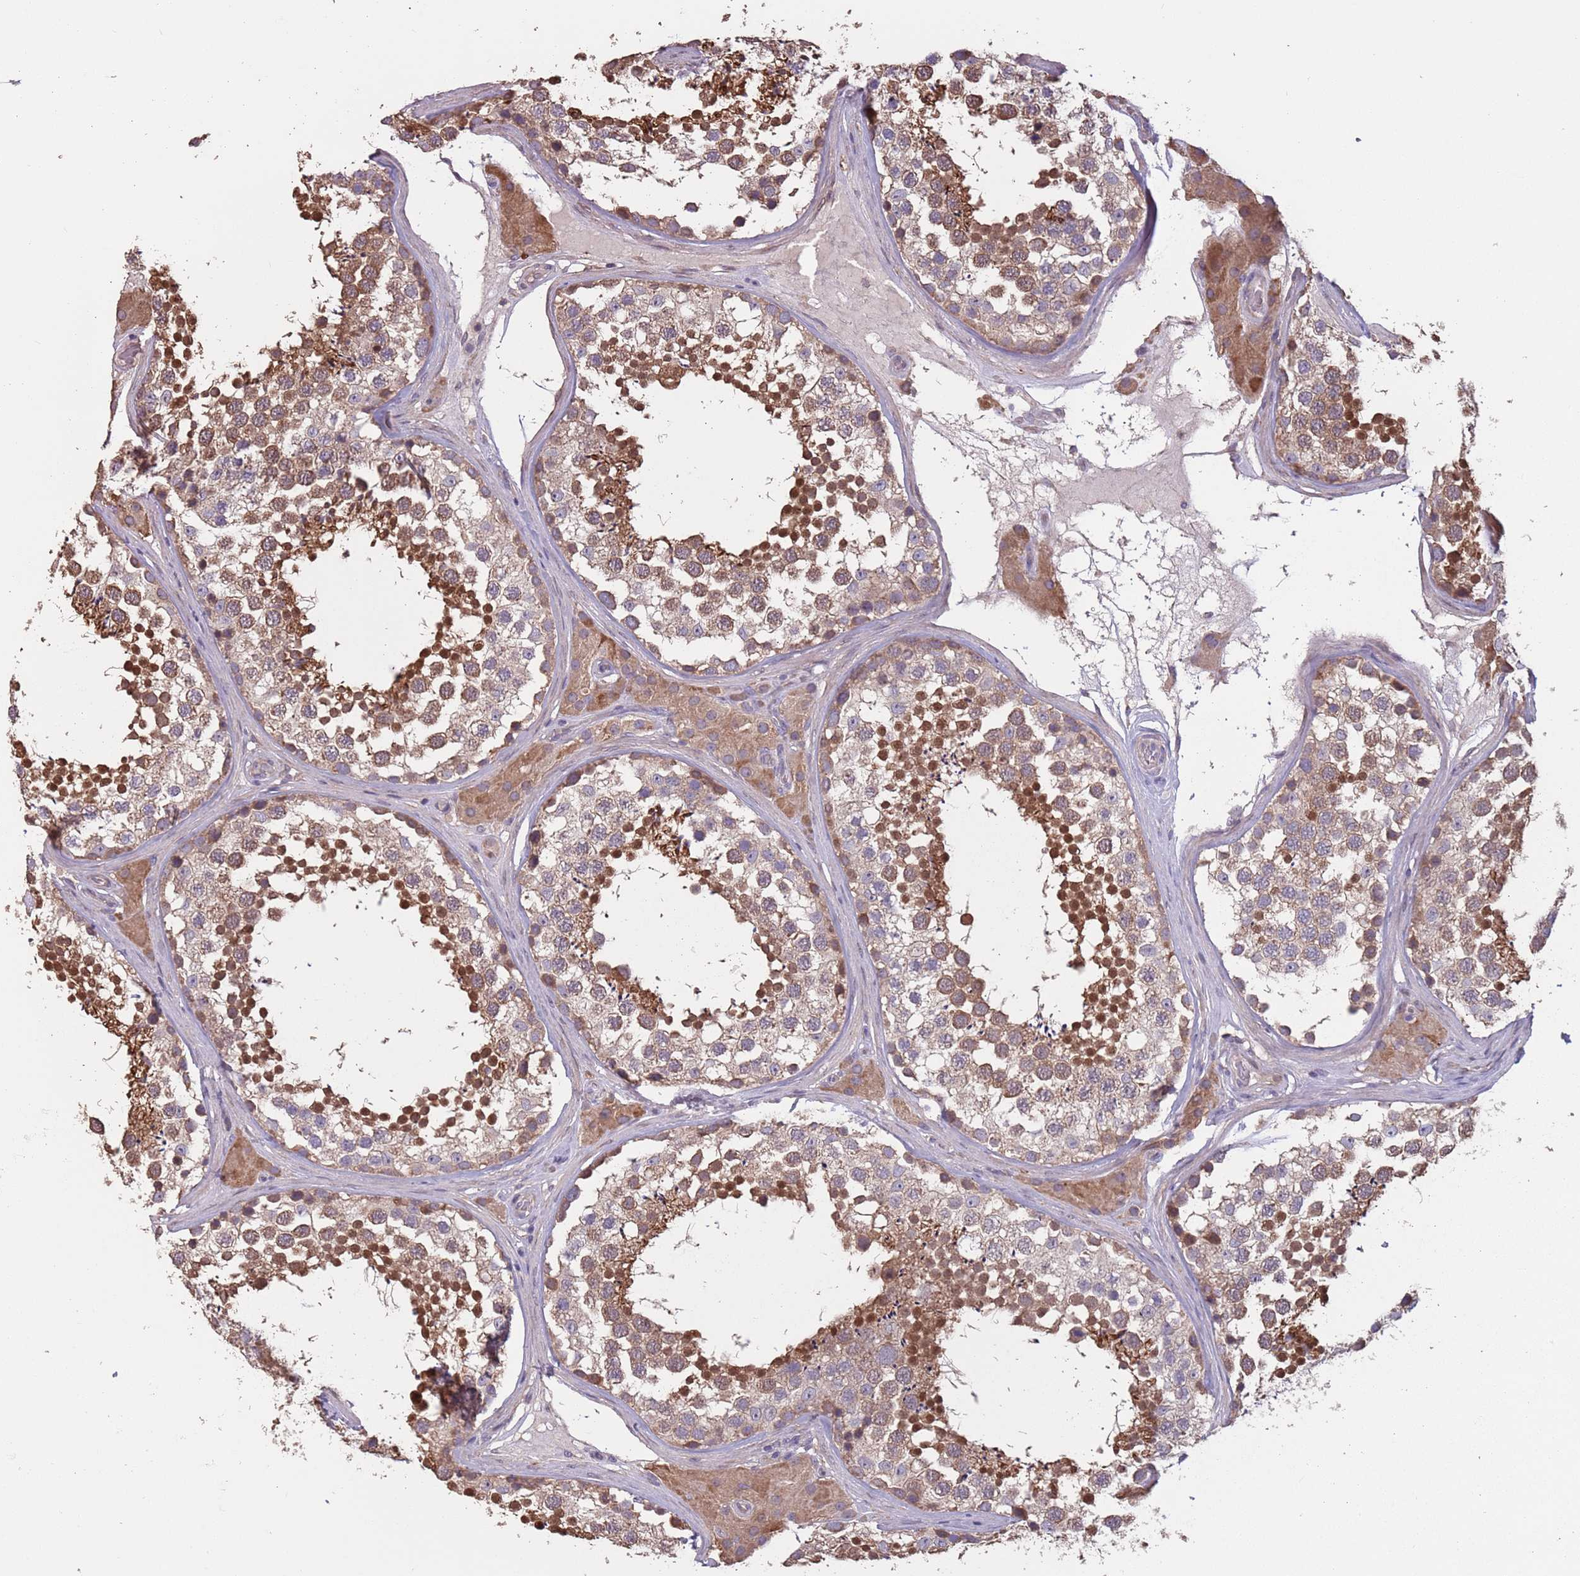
{"staining": {"intensity": "strong", "quantity": "25%-75%", "location": "cytoplasmic/membranous,nuclear"}, "tissue": "testis", "cell_type": "Cells in seminiferous ducts", "image_type": "normal", "snomed": [{"axis": "morphology", "description": "Normal tissue, NOS"}, {"axis": "topography", "description": "Testis"}], "caption": "A brown stain highlights strong cytoplasmic/membranous,nuclear staining of a protein in cells in seminiferous ducts of unremarkable testis. (IHC, brightfield microscopy, high magnification).", "gene": "MBD3L1", "patient": {"sex": "male", "age": 46}}